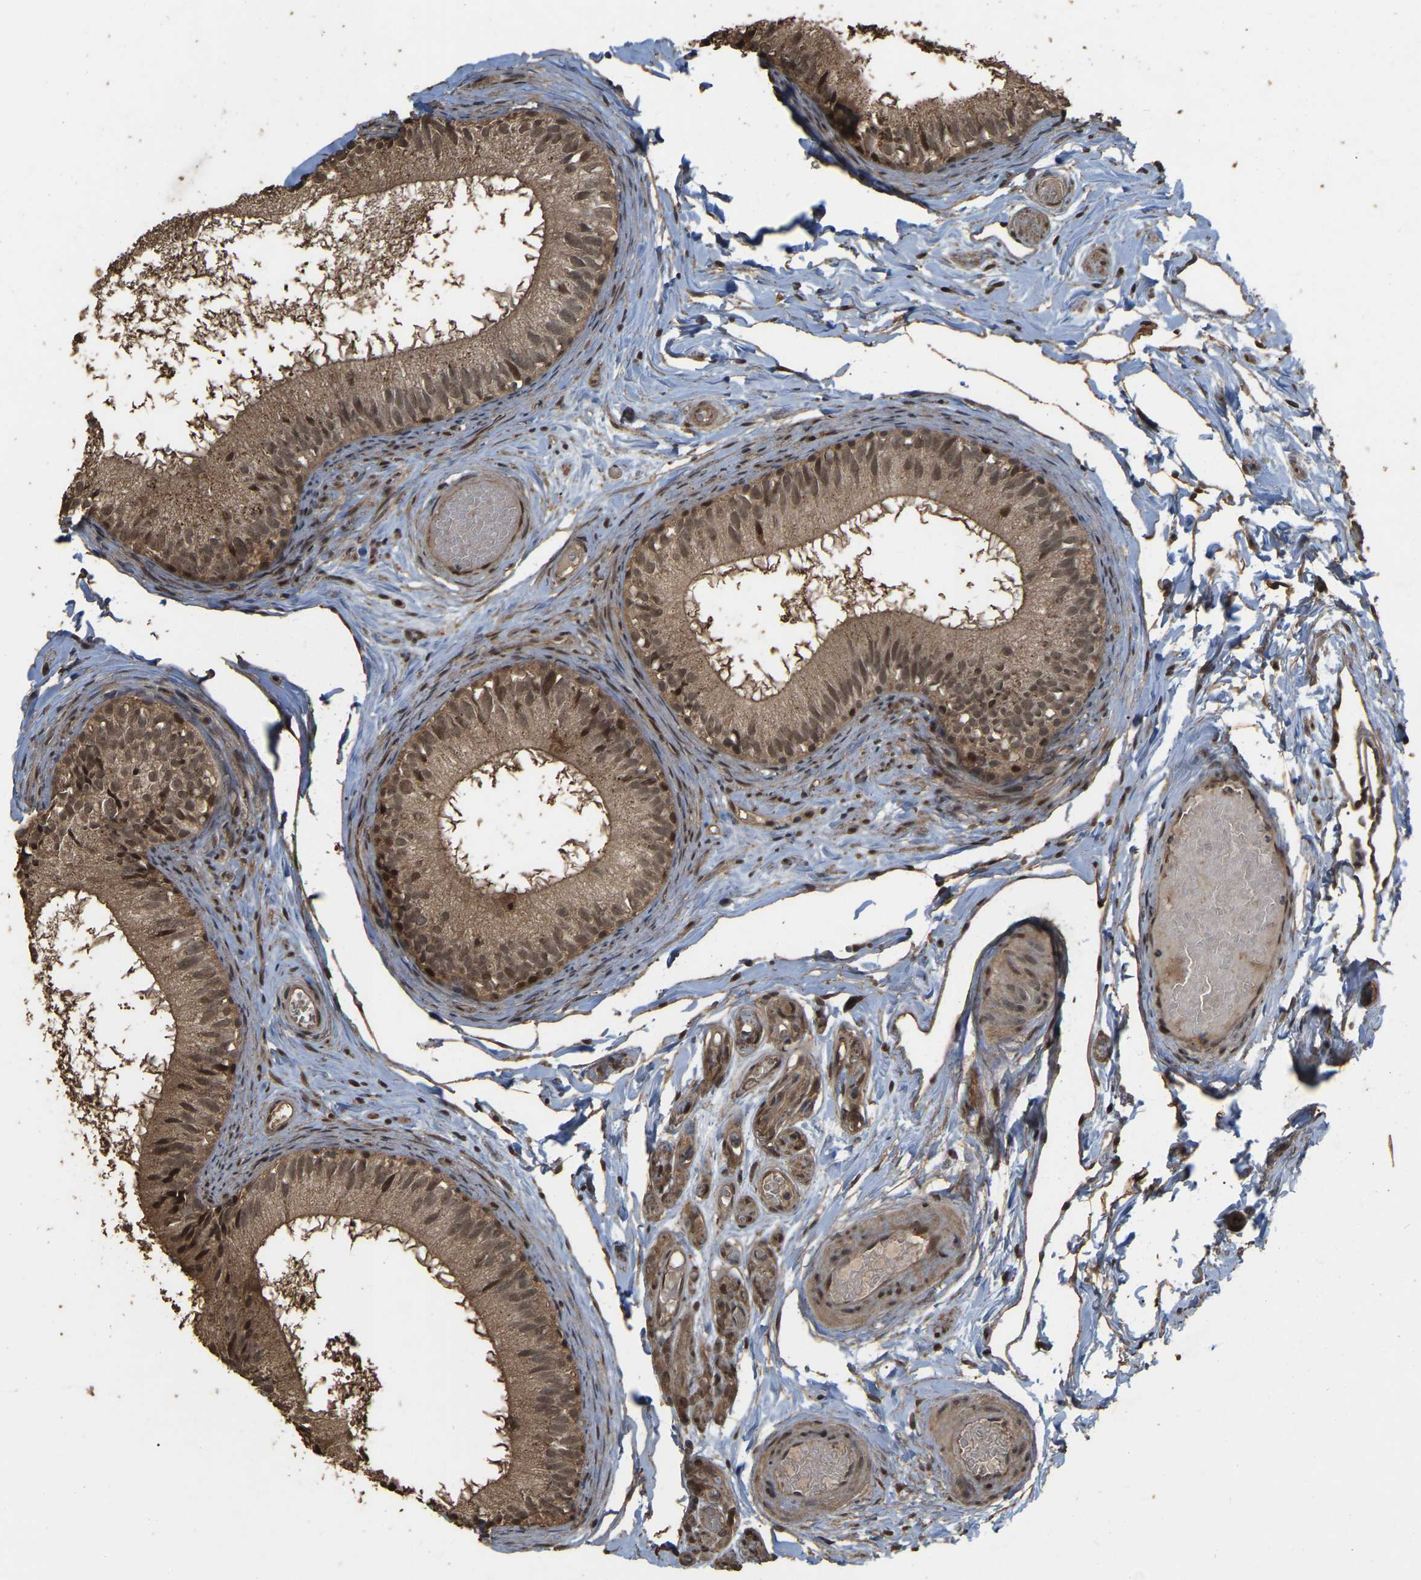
{"staining": {"intensity": "moderate", "quantity": ">75%", "location": "cytoplasmic/membranous"}, "tissue": "epididymis", "cell_type": "Glandular cells", "image_type": "normal", "snomed": [{"axis": "morphology", "description": "Normal tissue, NOS"}, {"axis": "topography", "description": "Epididymis"}], "caption": "Epididymis stained with a brown dye demonstrates moderate cytoplasmic/membranous positive staining in about >75% of glandular cells.", "gene": "ARHGAP23", "patient": {"sex": "male", "age": 46}}